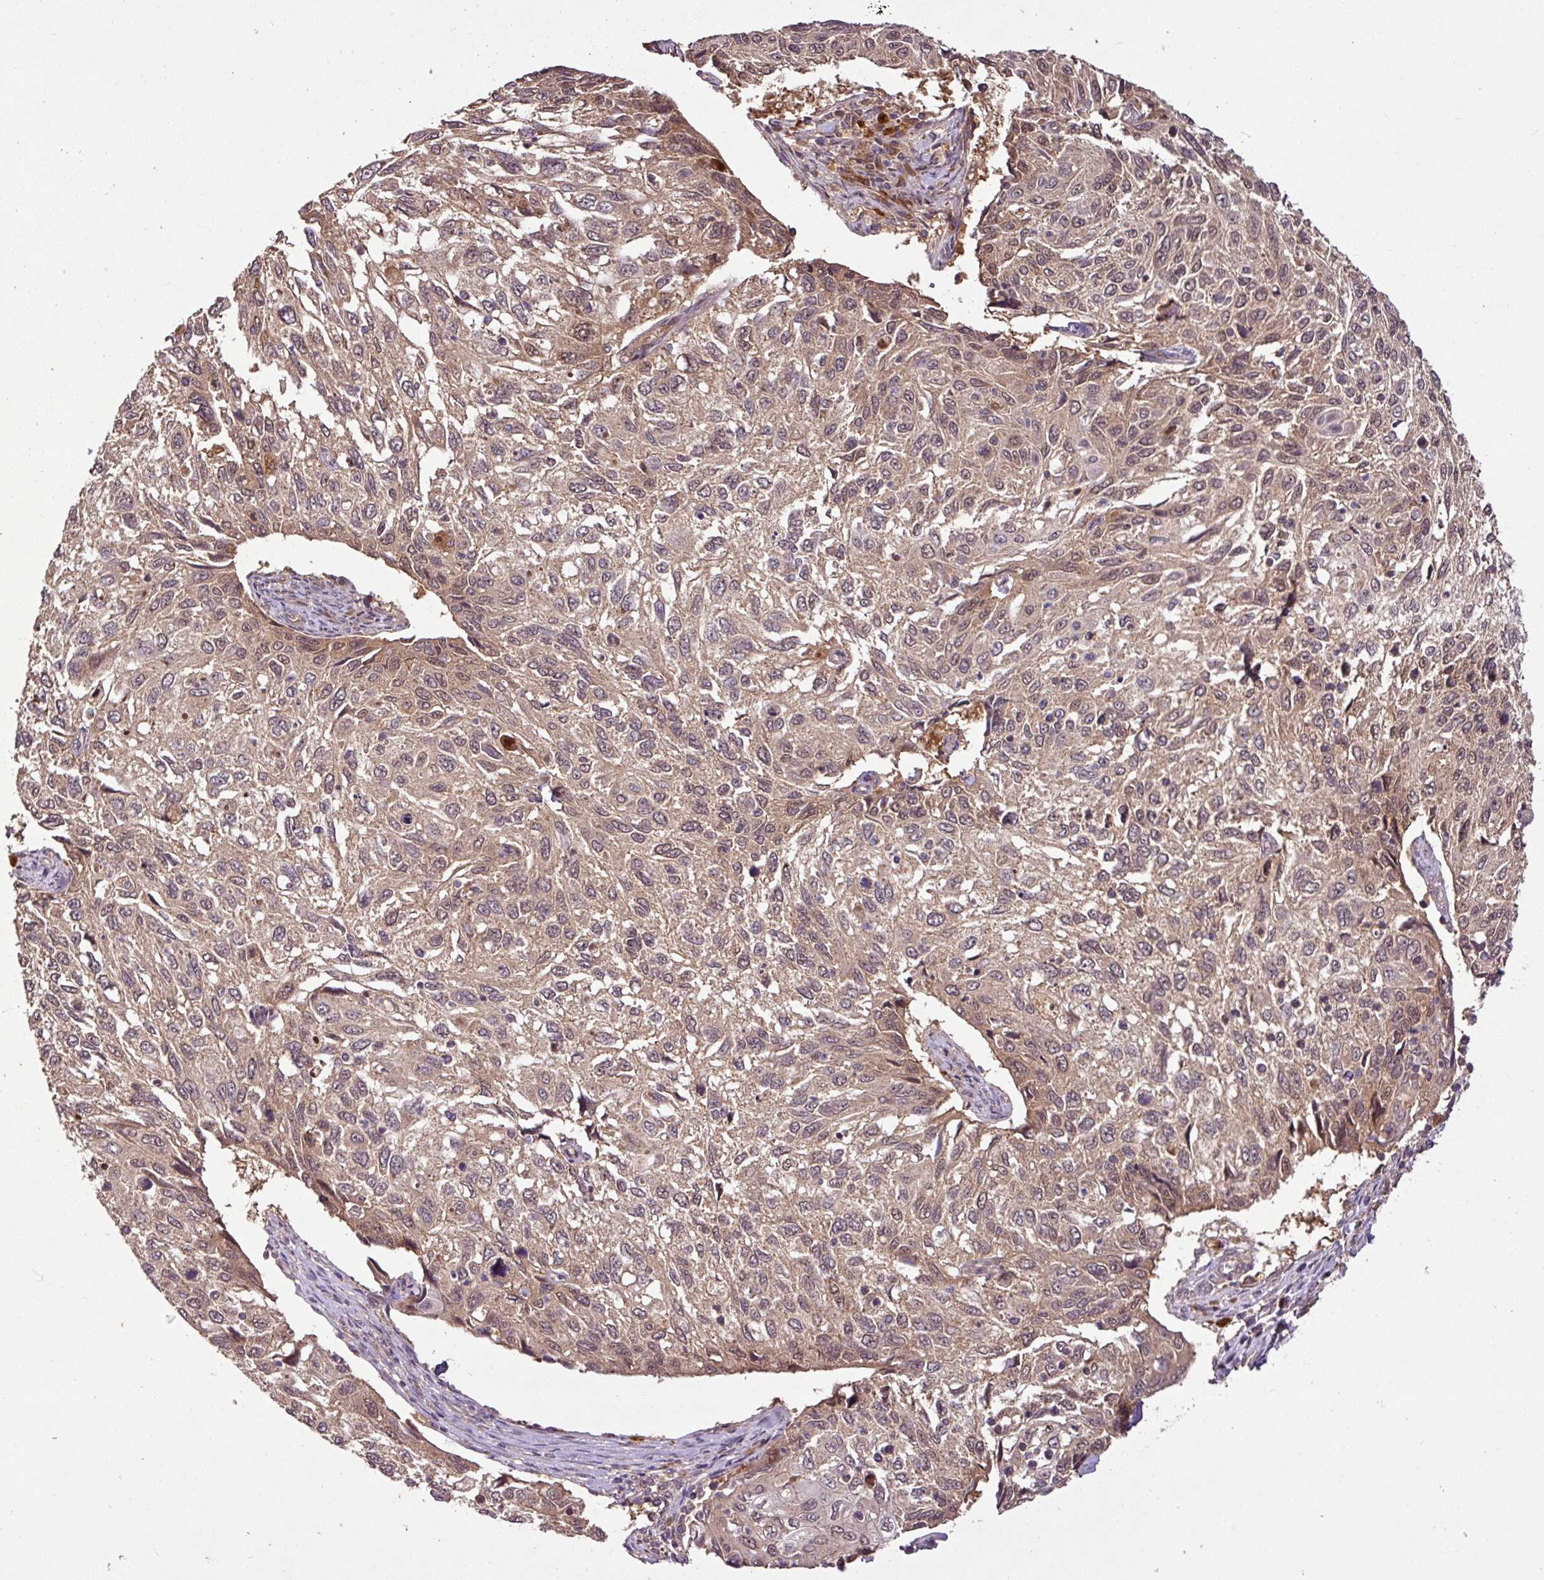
{"staining": {"intensity": "moderate", "quantity": ">75%", "location": "cytoplasmic/membranous,nuclear"}, "tissue": "cervical cancer", "cell_type": "Tumor cells", "image_type": "cancer", "snomed": [{"axis": "morphology", "description": "Squamous cell carcinoma, NOS"}, {"axis": "topography", "description": "Cervix"}], "caption": "Moderate cytoplasmic/membranous and nuclear staining for a protein is appreciated in about >75% of tumor cells of cervical cancer using IHC.", "gene": "FAIM", "patient": {"sex": "female", "age": 70}}